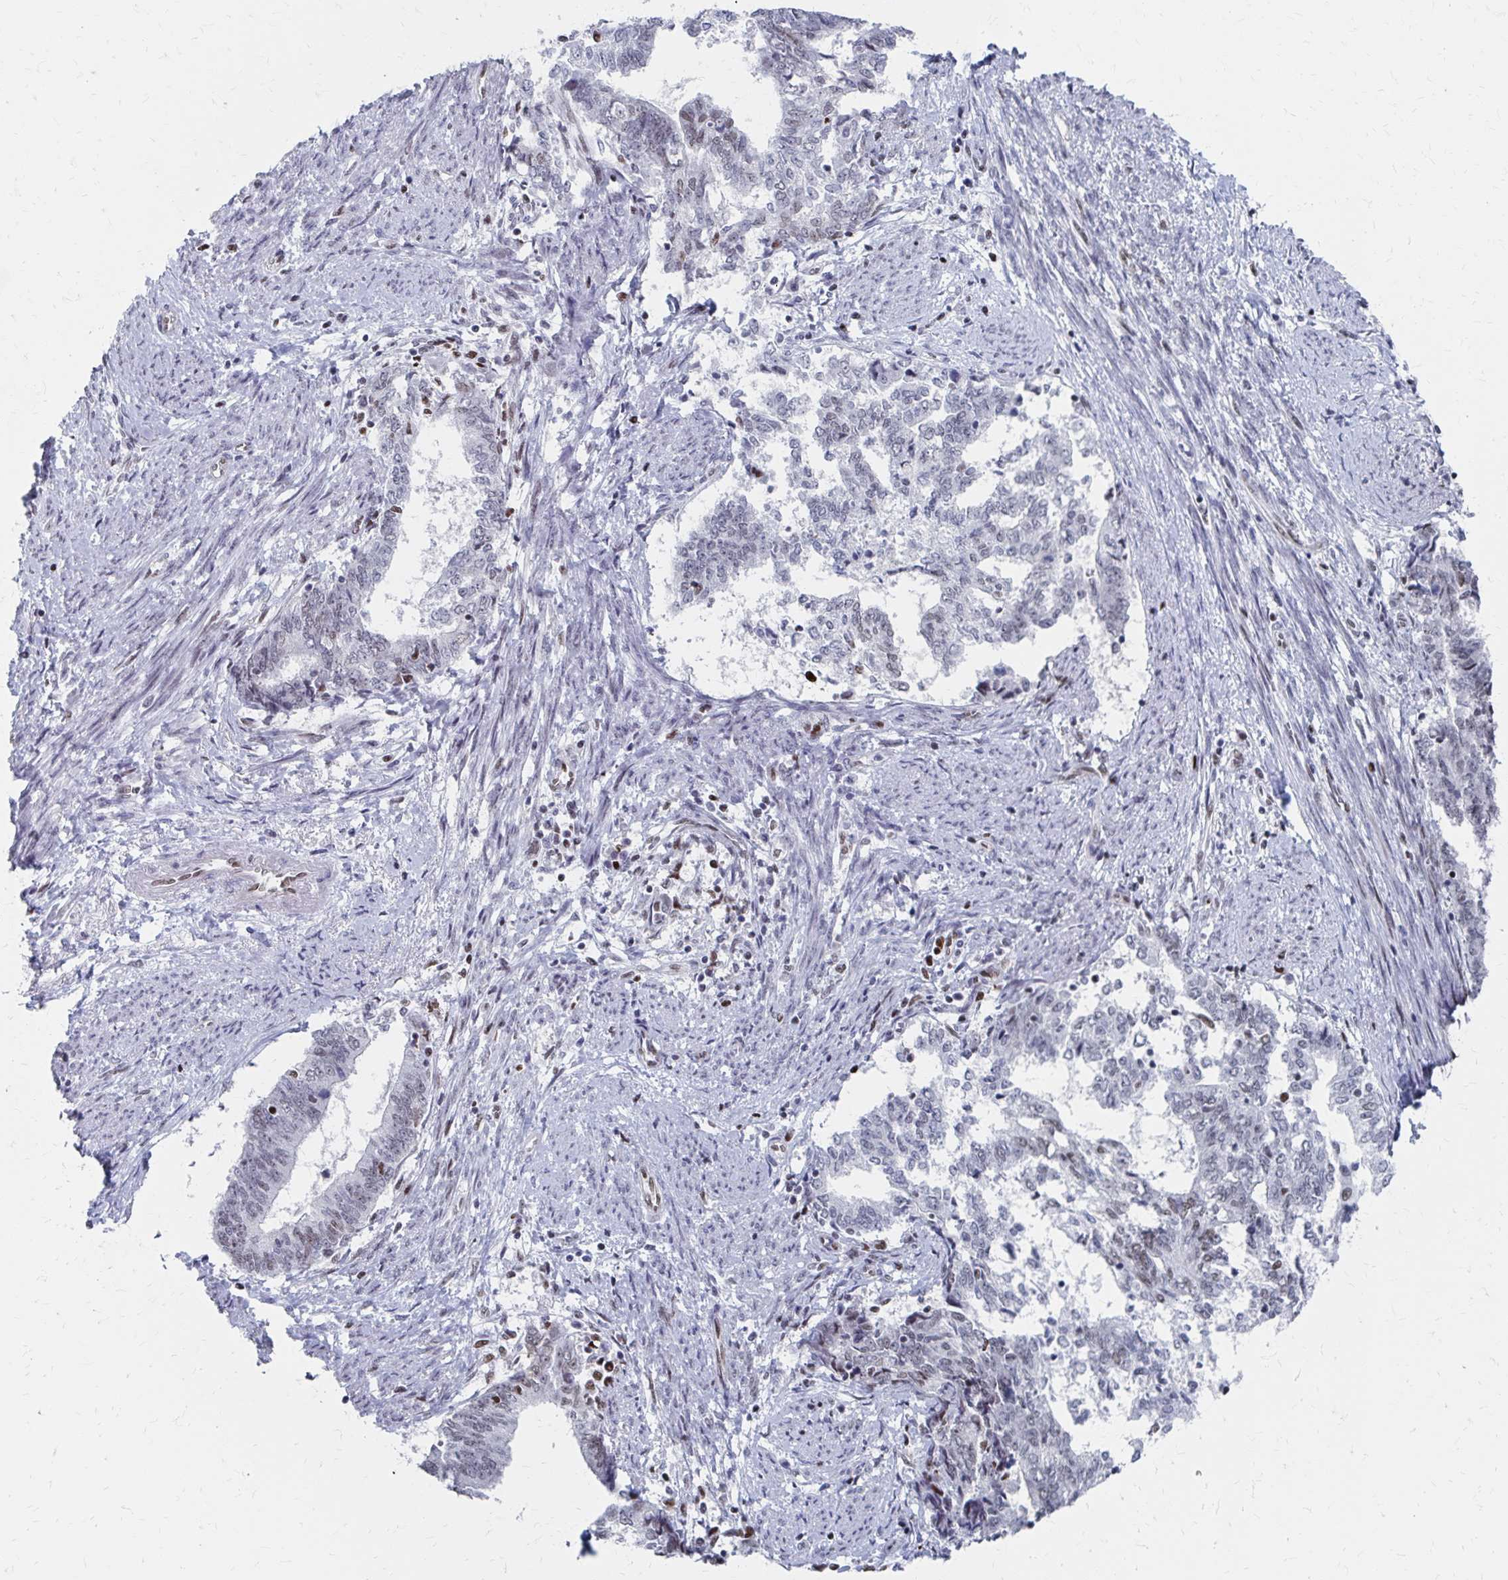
{"staining": {"intensity": "weak", "quantity": "<25%", "location": "nuclear"}, "tissue": "endometrial cancer", "cell_type": "Tumor cells", "image_type": "cancer", "snomed": [{"axis": "morphology", "description": "Adenocarcinoma, NOS"}, {"axis": "topography", "description": "Endometrium"}], "caption": "The image displays no significant positivity in tumor cells of adenocarcinoma (endometrial). (Brightfield microscopy of DAB immunohistochemistry at high magnification).", "gene": "CDIN1", "patient": {"sex": "female", "age": 65}}